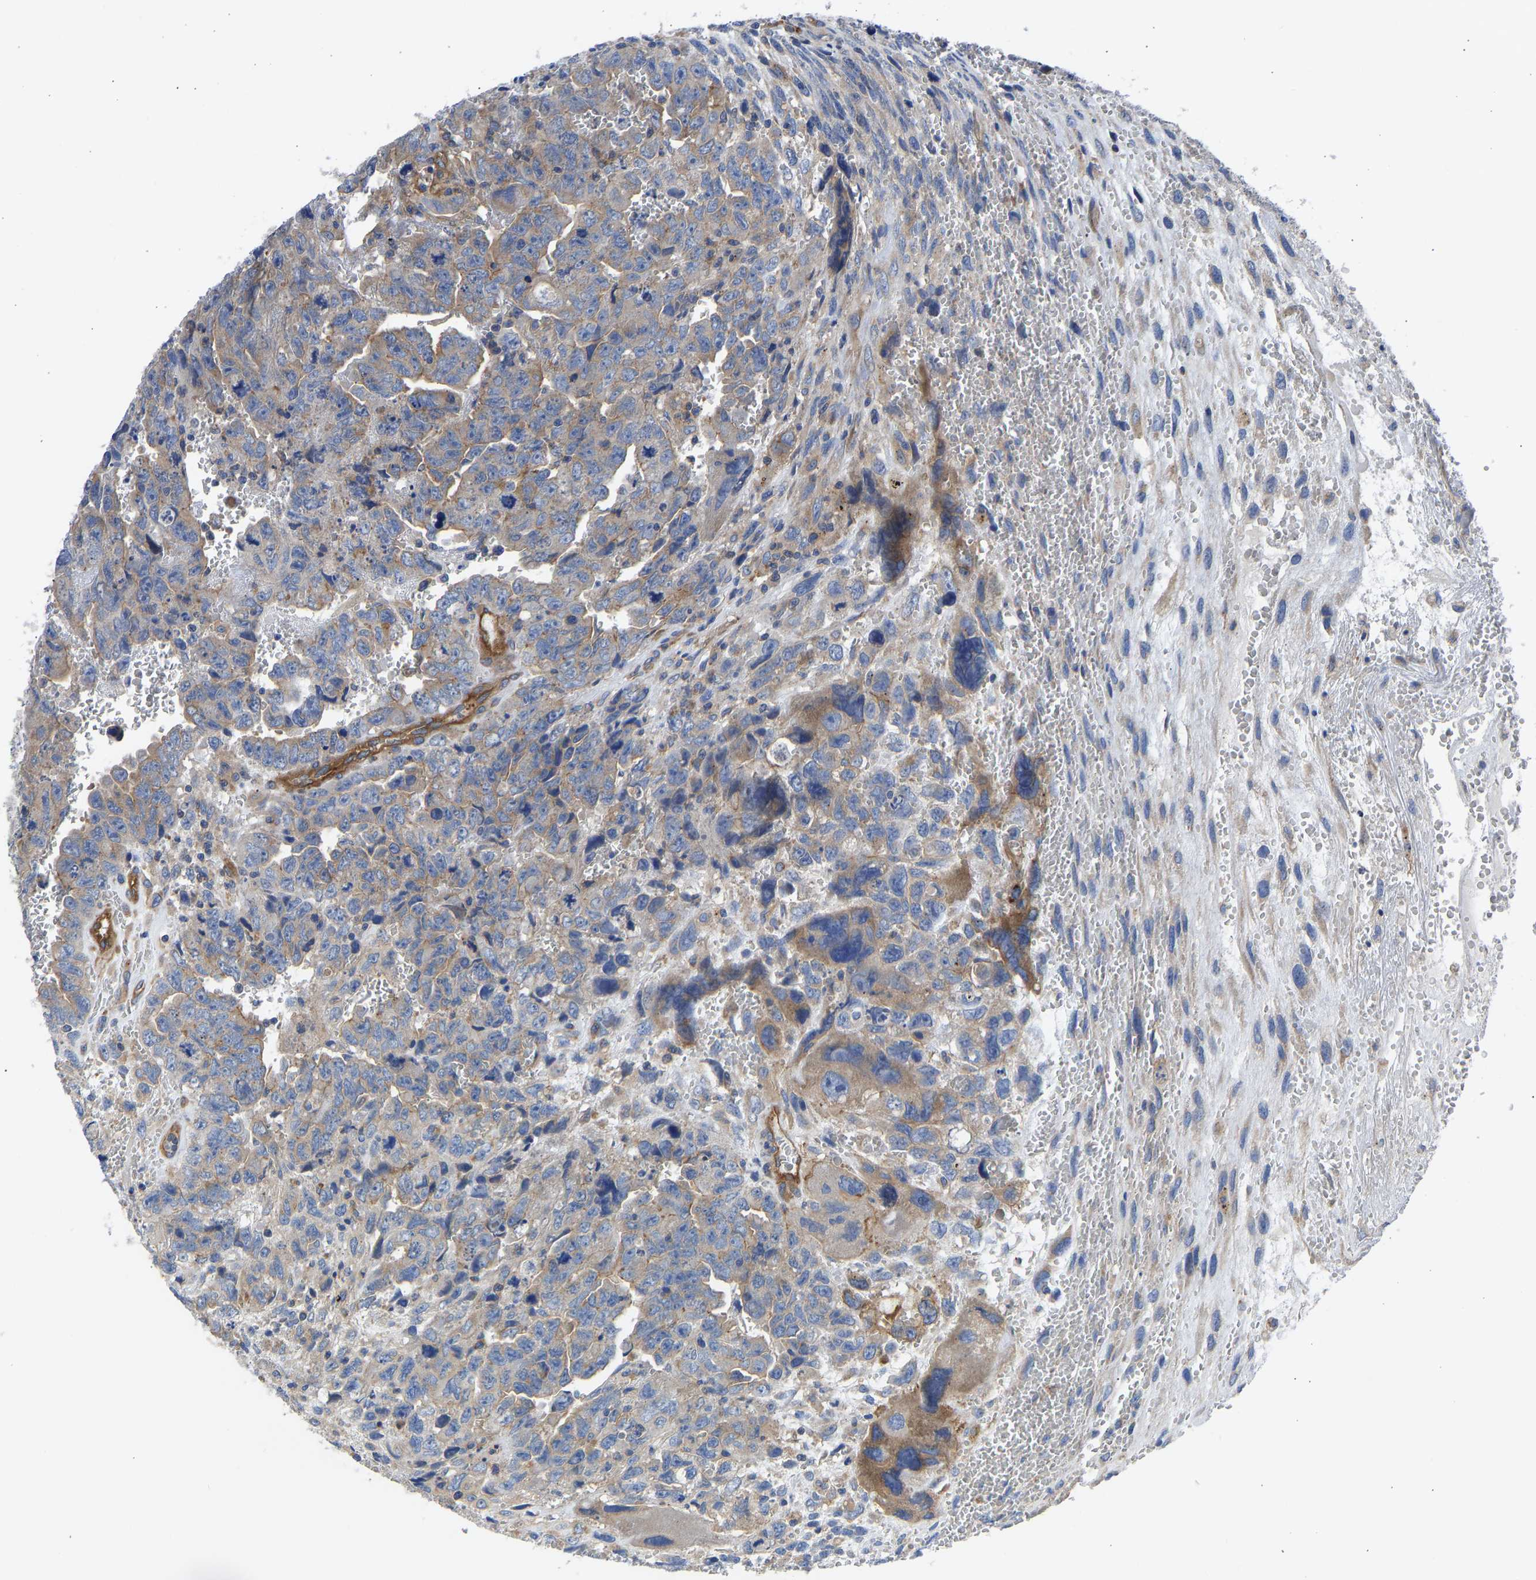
{"staining": {"intensity": "moderate", "quantity": ">75%", "location": "cytoplasmic/membranous"}, "tissue": "testis cancer", "cell_type": "Tumor cells", "image_type": "cancer", "snomed": [{"axis": "morphology", "description": "Carcinoma, Embryonal, NOS"}, {"axis": "topography", "description": "Testis"}], "caption": "A brown stain highlights moderate cytoplasmic/membranous staining of a protein in human testis cancer (embryonal carcinoma) tumor cells. (DAB (3,3'-diaminobenzidine) = brown stain, brightfield microscopy at high magnification).", "gene": "MYO1C", "patient": {"sex": "male", "age": 28}}